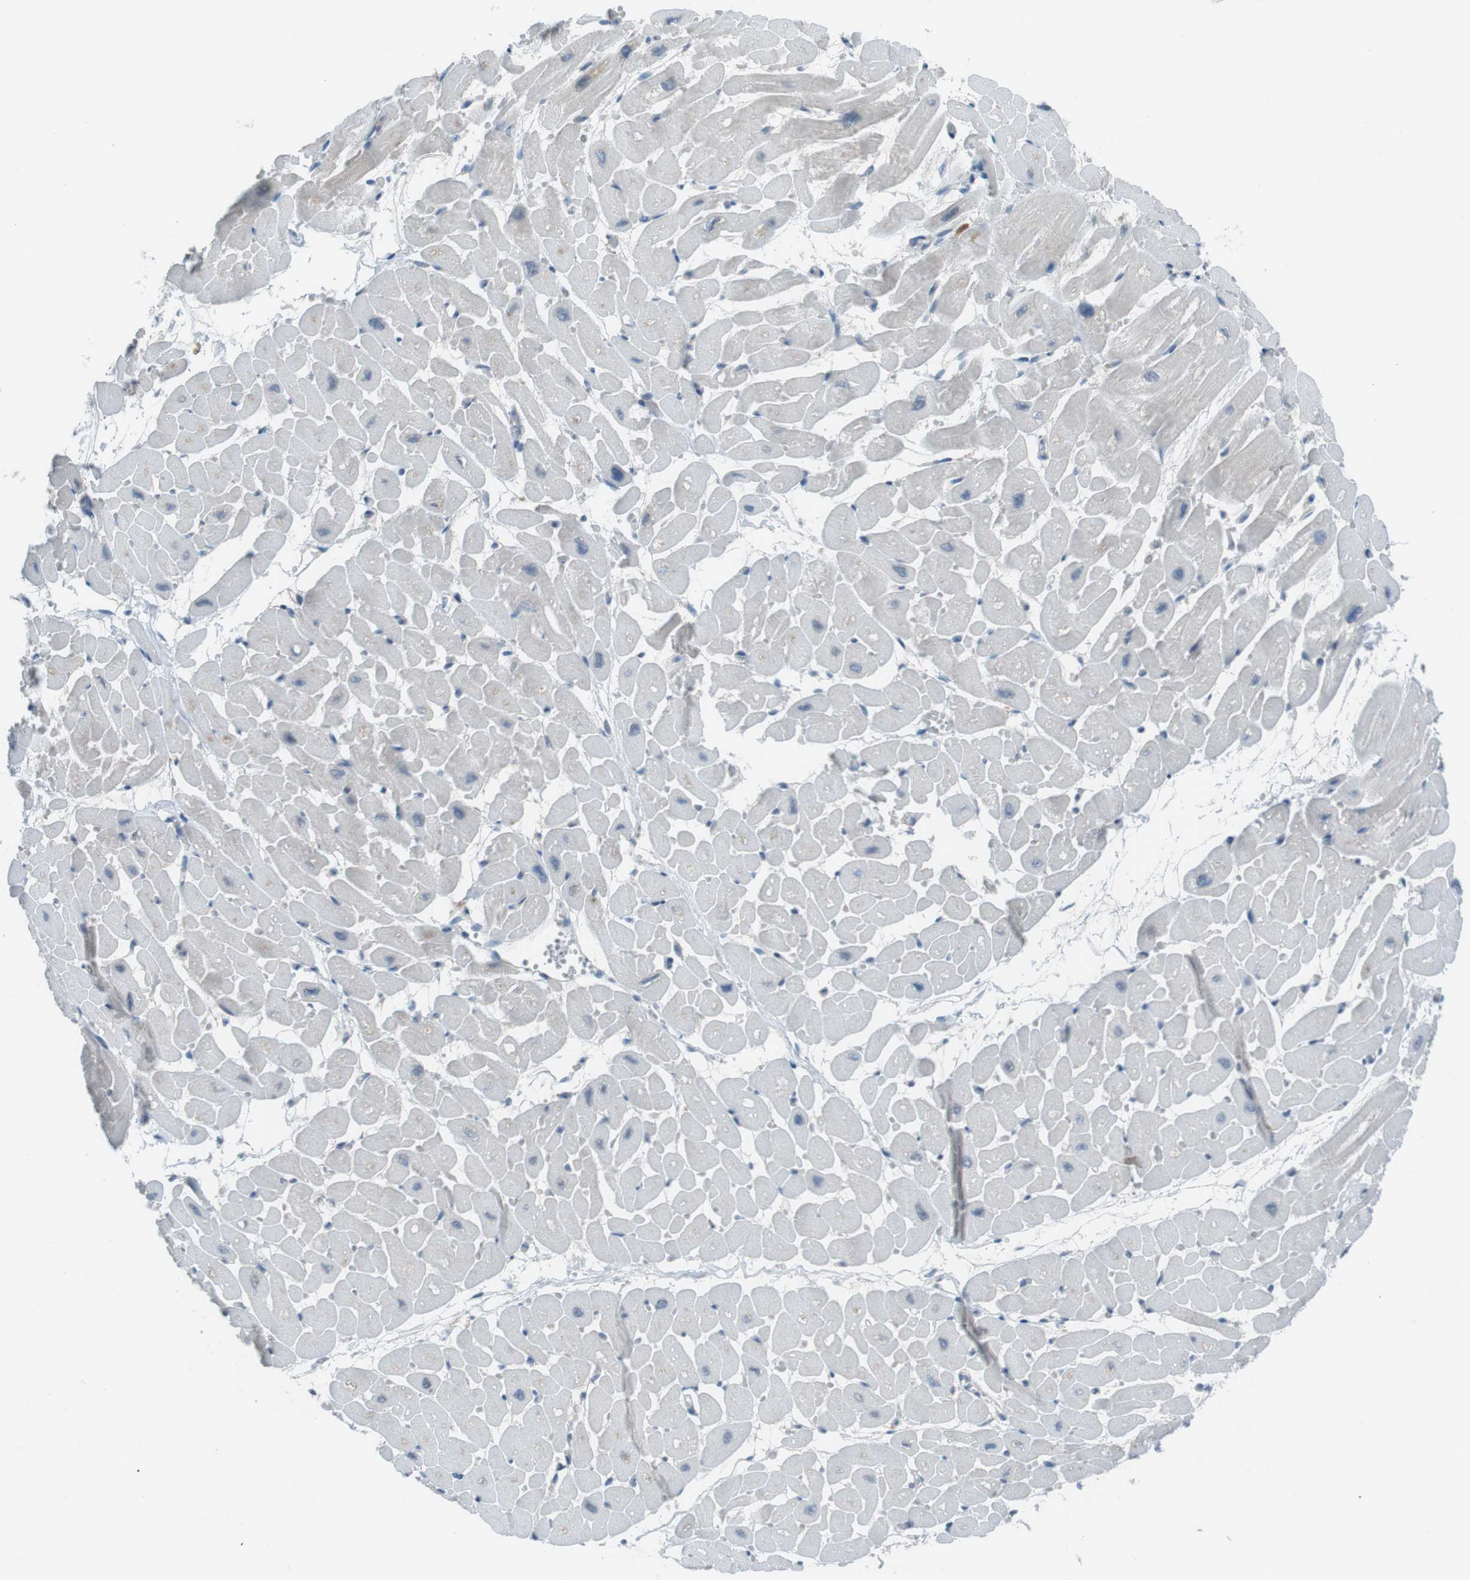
{"staining": {"intensity": "moderate", "quantity": "<25%", "location": "cytoplasmic/membranous"}, "tissue": "heart muscle", "cell_type": "Cardiomyocytes", "image_type": "normal", "snomed": [{"axis": "morphology", "description": "Normal tissue, NOS"}, {"axis": "topography", "description": "Heart"}], "caption": "Approximately <25% of cardiomyocytes in normal human heart muscle display moderate cytoplasmic/membranous protein expression as visualized by brown immunohistochemical staining.", "gene": "FCRLA", "patient": {"sex": "male", "age": 45}}